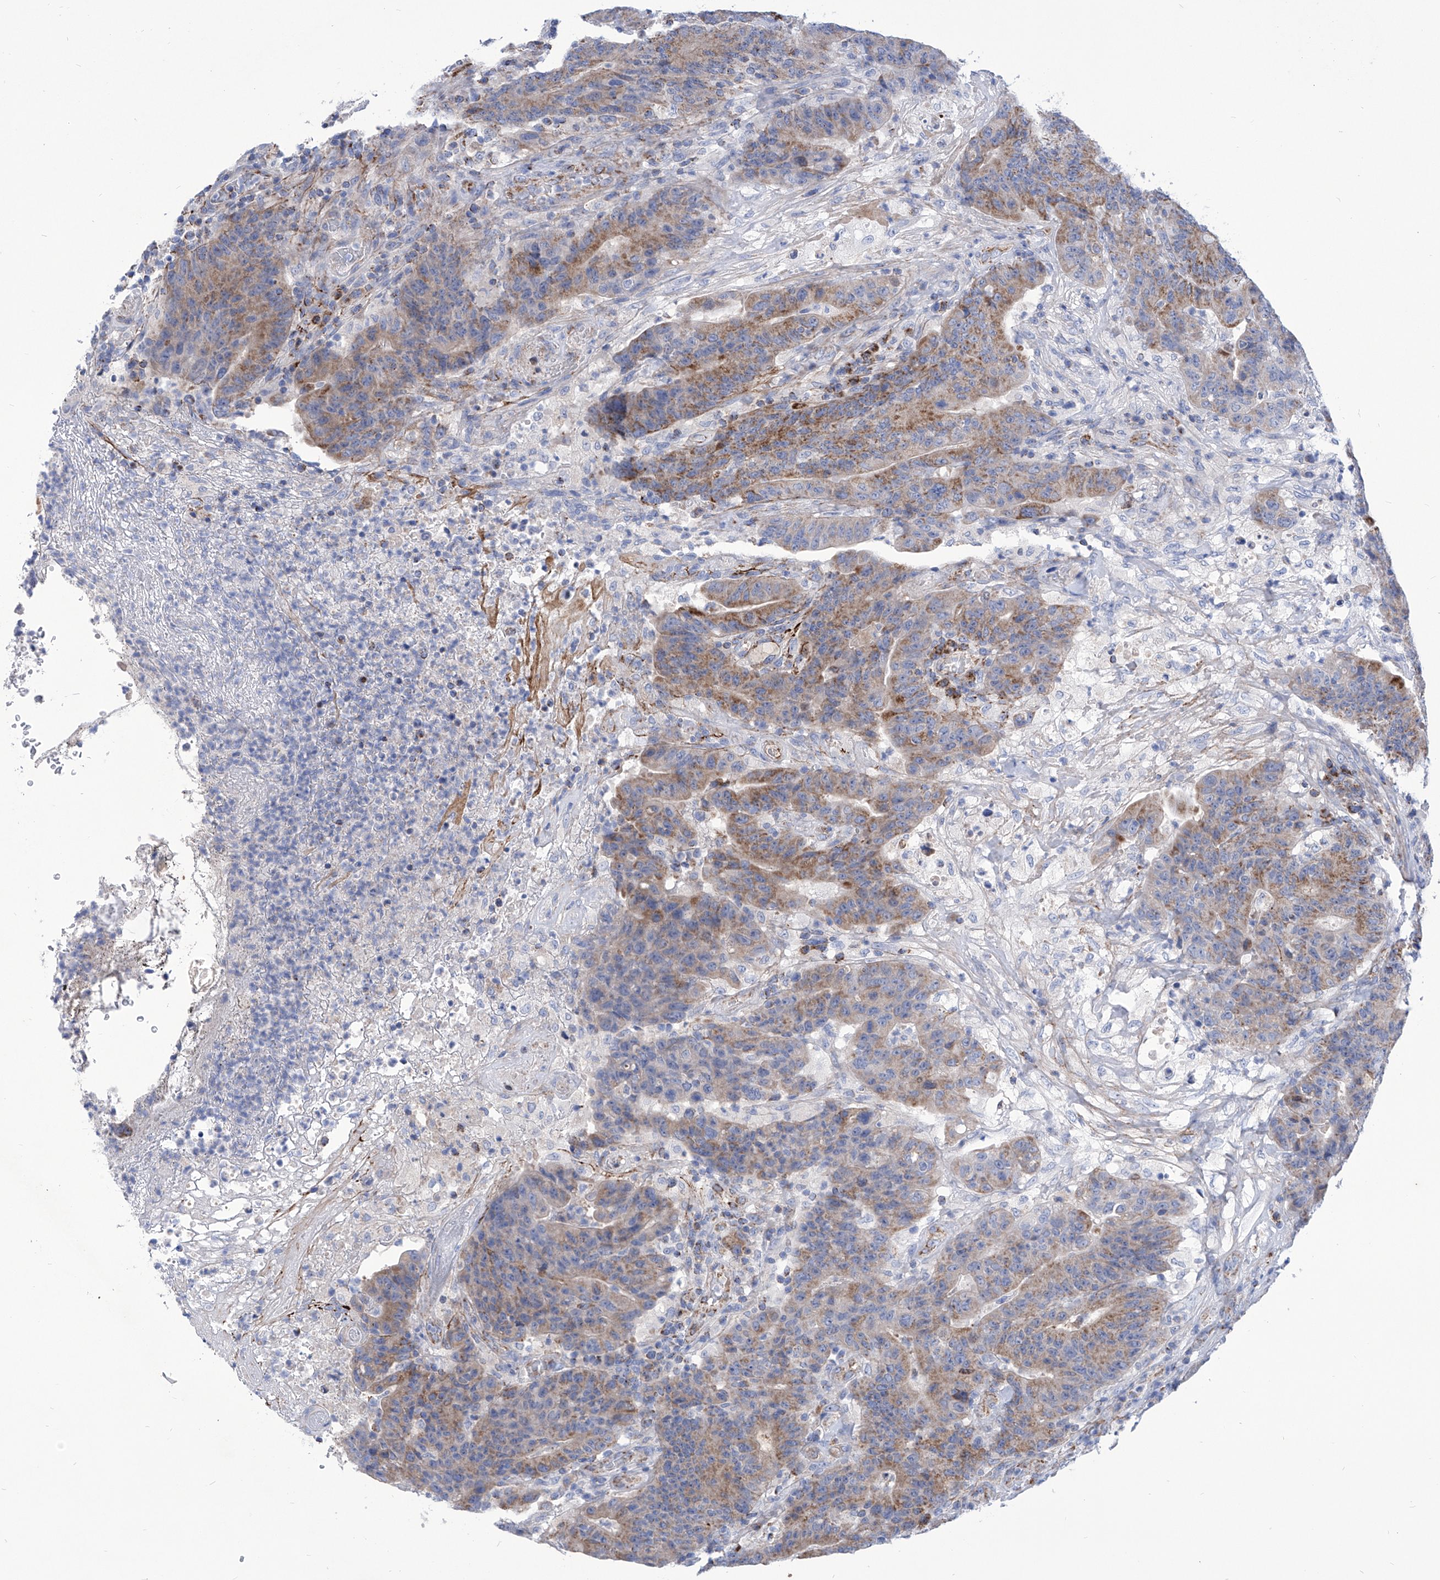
{"staining": {"intensity": "moderate", "quantity": ">75%", "location": "cytoplasmic/membranous"}, "tissue": "colorectal cancer", "cell_type": "Tumor cells", "image_type": "cancer", "snomed": [{"axis": "morphology", "description": "Normal tissue, NOS"}, {"axis": "morphology", "description": "Adenocarcinoma, NOS"}, {"axis": "topography", "description": "Colon"}], "caption": "Adenocarcinoma (colorectal) stained with a protein marker demonstrates moderate staining in tumor cells.", "gene": "SRBD1", "patient": {"sex": "female", "age": 75}}